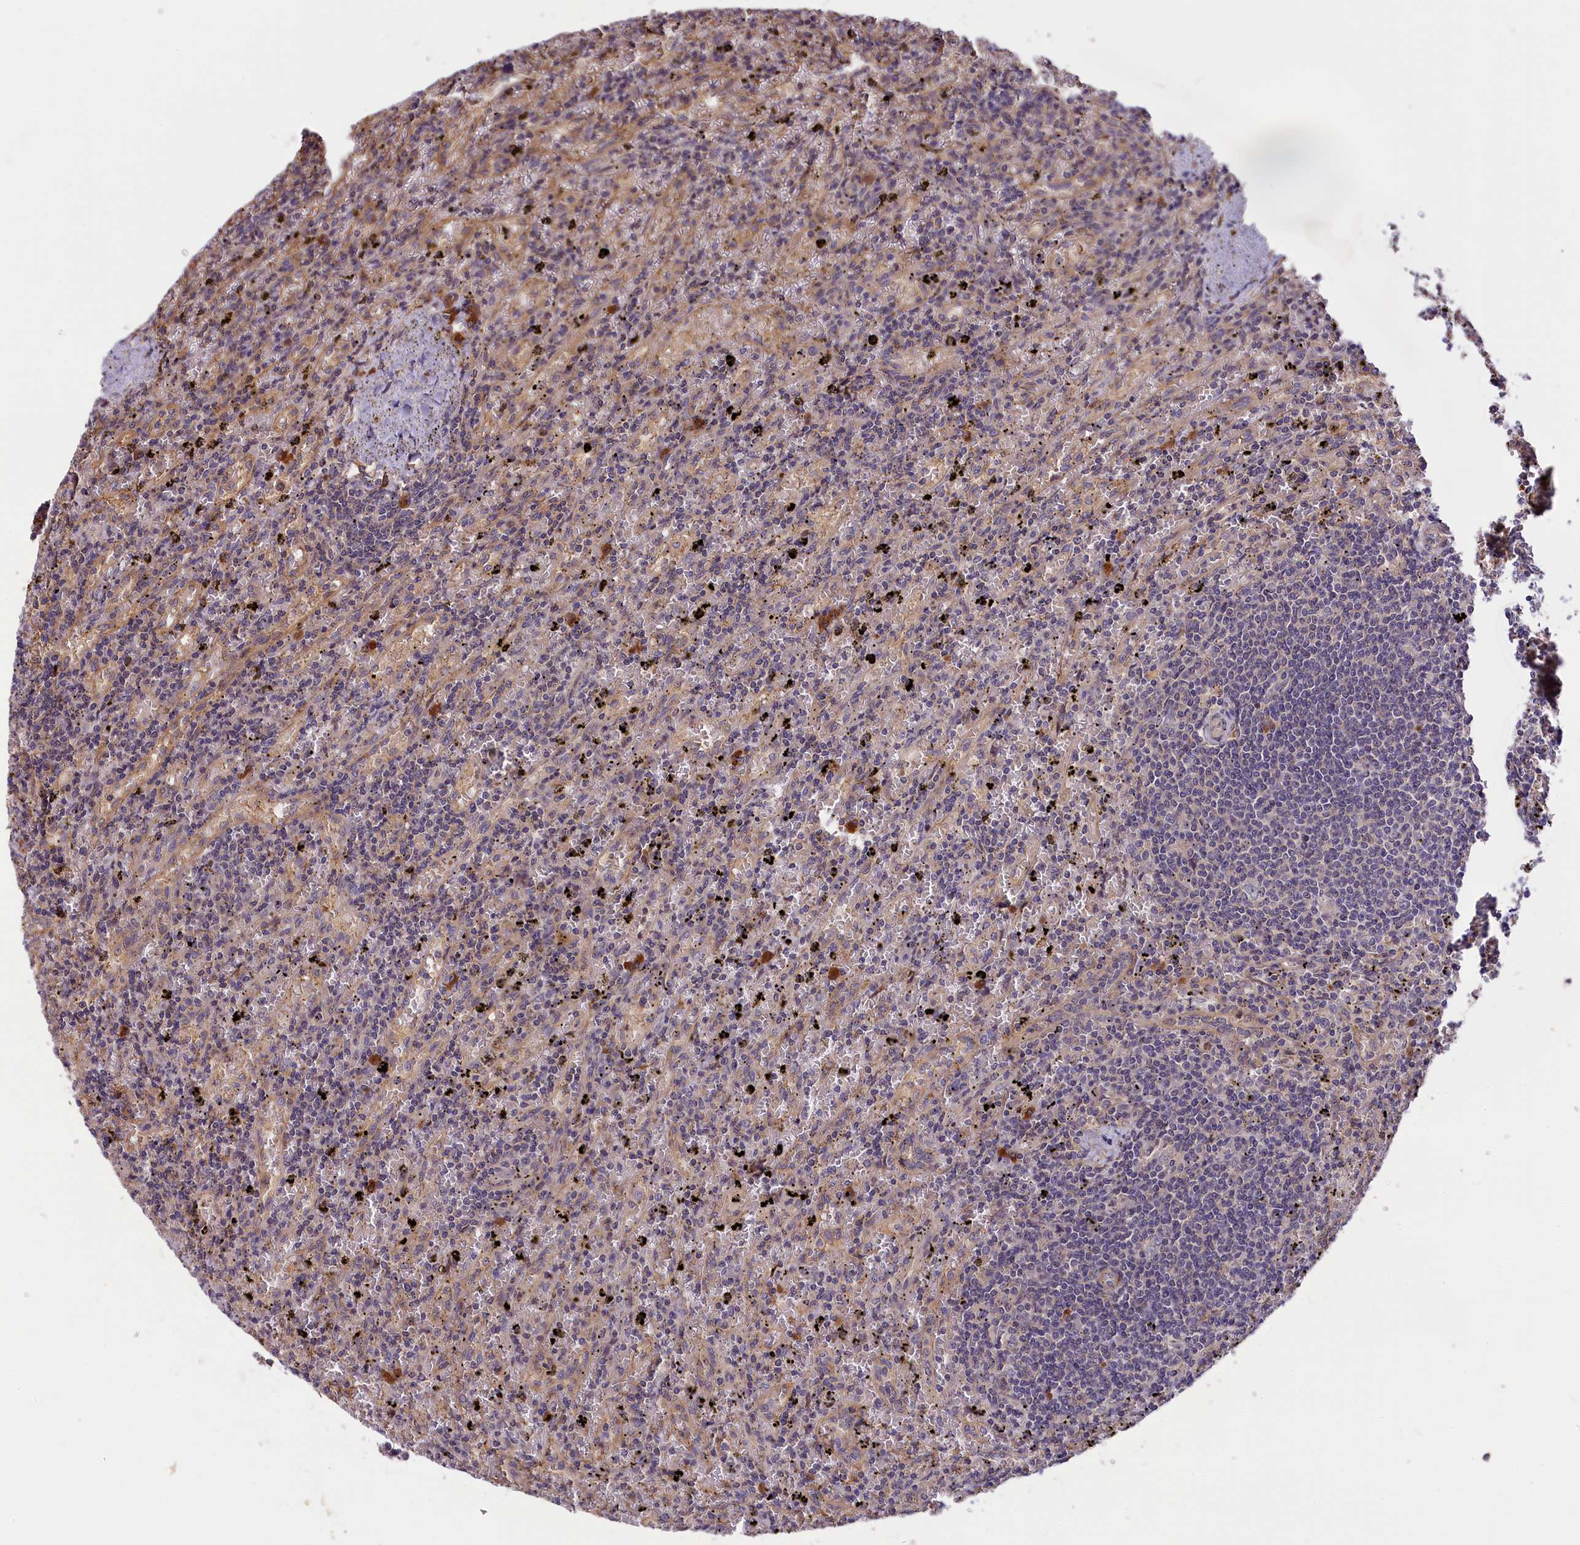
{"staining": {"intensity": "negative", "quantity": "none", "location": "none"}, "tissue": "lymphoma", "cell_type": "Tumor cells", "image_type": "cancer", "snomed": [{"axis": "morphology", "description": "Malignant lymphoma, non-Hodgkin's type, Low grade"}, {"axis": "topography", "description": "Spleen"}], "caption": "An immunohistochemistry photomicrograph of low-grade malignant lymphoma, non-Hodgkin's type is shown. There is no staining in tumor cells of low-grade malignant lymphoma, non-Hodgkin's type.", "gene": "SETD6", "patient": {"sex": "male", "age": 76}}